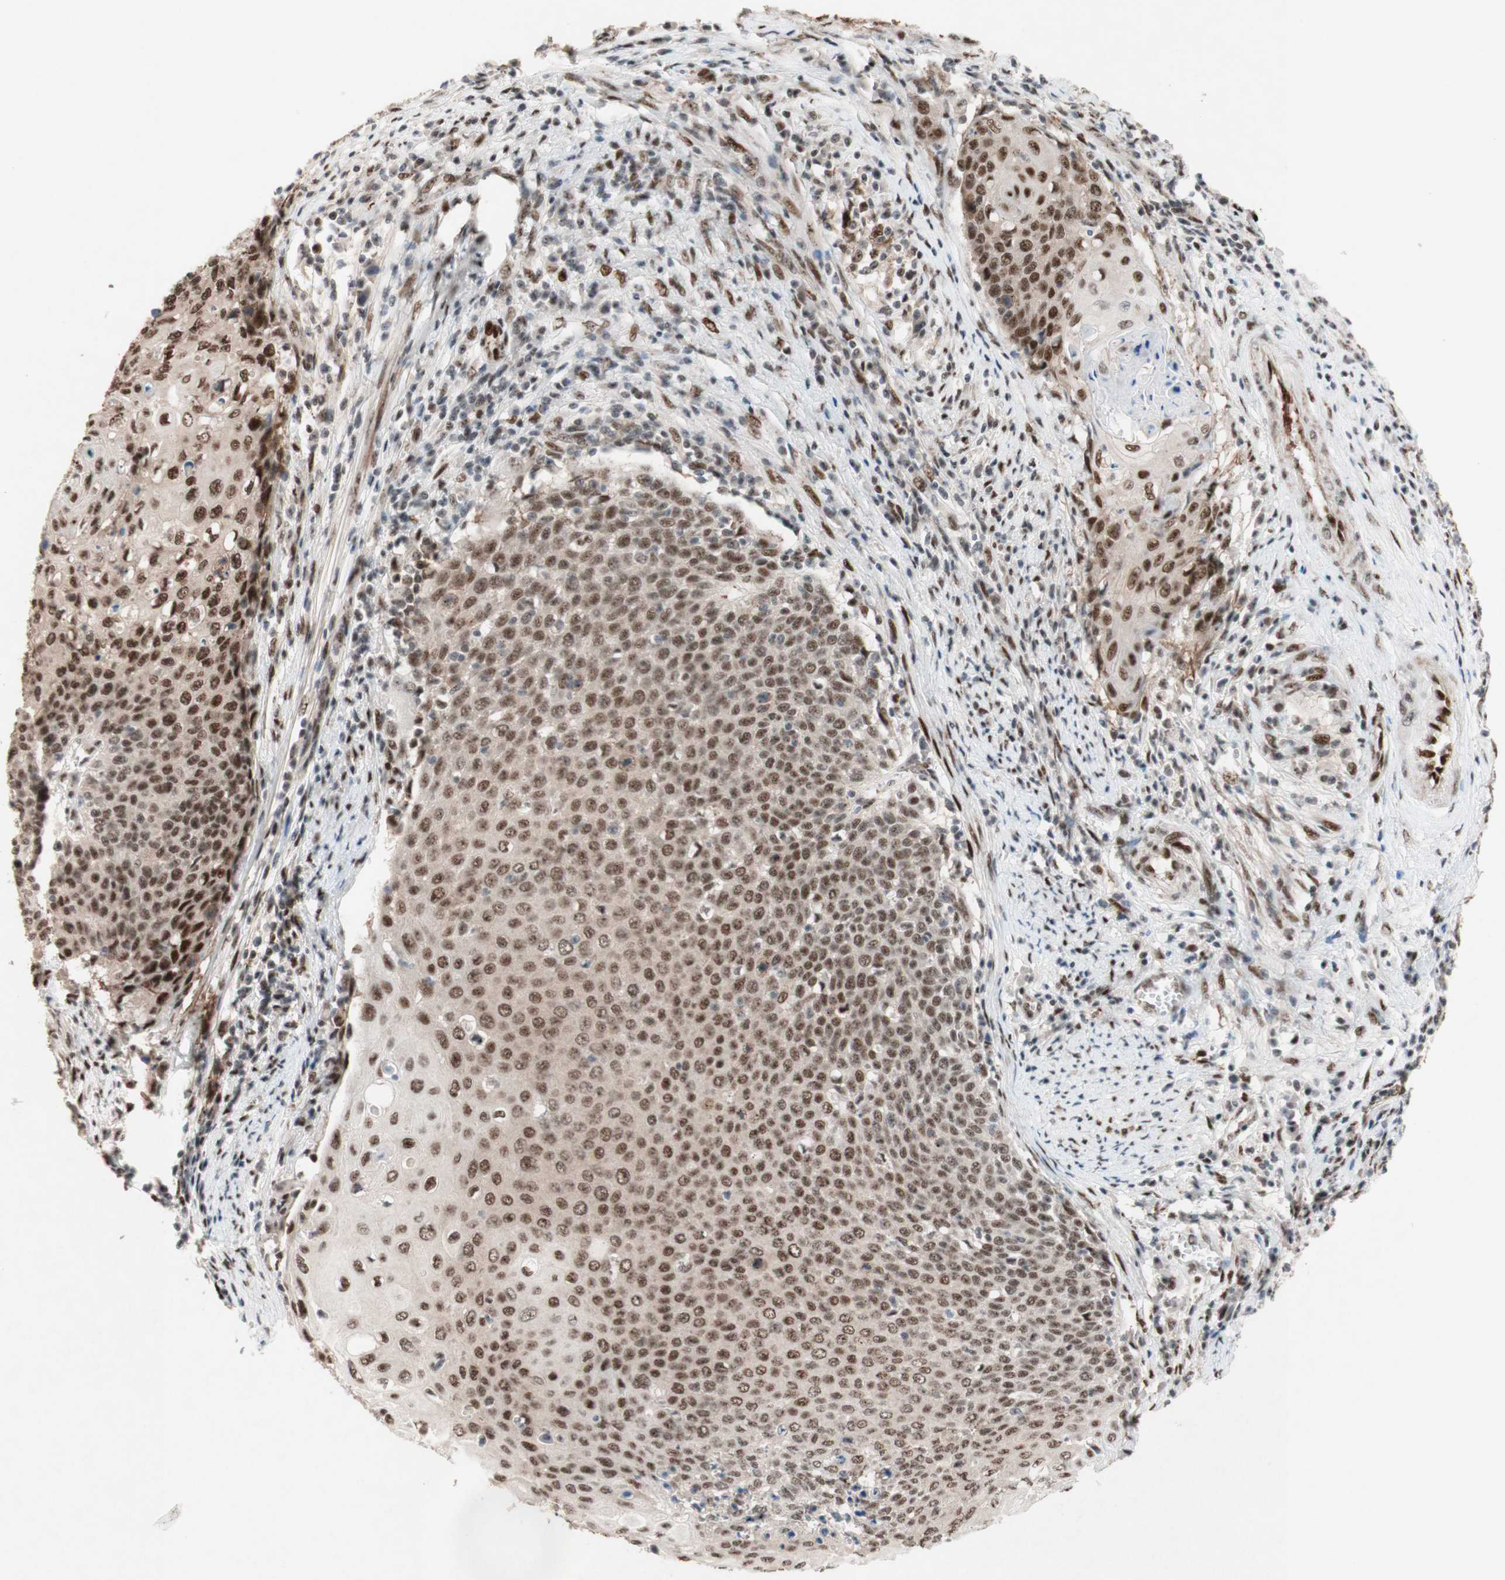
{"staining": {"intensity": "moderate", "quantity": ">75%", "location": "nuclear"}, "tissue": "cervical cancer", "cell_type": "Tumor cells", "image_type": "cancer", "snomed": [{"axis": "morphology", "description": "Squamous cell carcinoma, NOS"}, {"axis": "topography", "description": "Cervix"}], "caption": "Tumor cells demonstrate medium levels of moderate nuclear positivity in about >75% of cells in cervical cancer (squamous cell carcinoma).", "gene": "TLE1", "patient": {"sex": "female", "age": 39}}